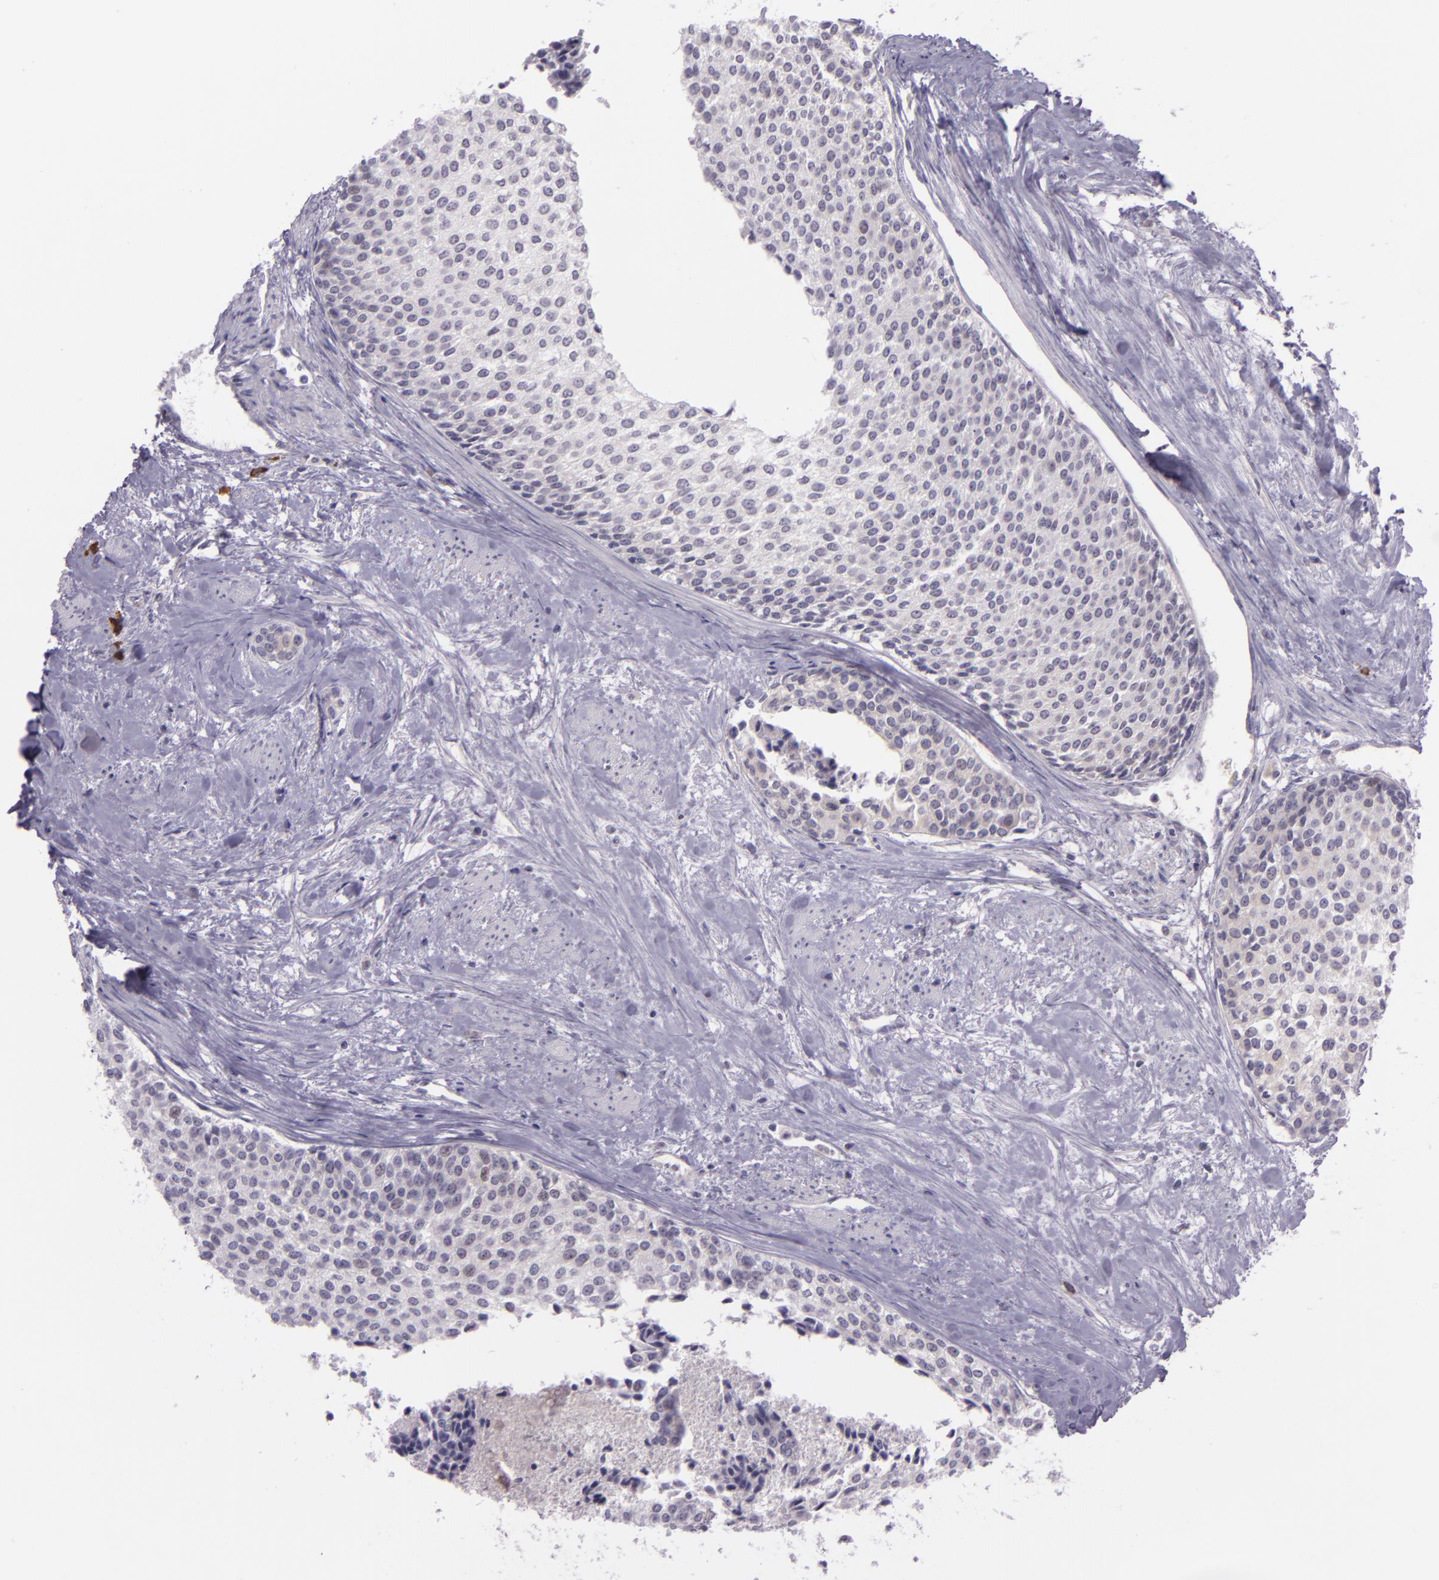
{"staining": {"intensity": "negative", "quantity": "none", "location": "none"}, "tissue": "urothelial cancer", "cell_type": "Tumor cells", "image_type": "cancer", "snomed": [{"axis": "morphology", "description": "Urothelial carcinoma, Low grade"}, {"axis": "topography", "description": "Urinary bladder"}], "caption": "This is an IHC photomicrograph of urothelial cancer. There is no staining in tumor cells.", "gene": "CHEK2", "patient": {"sex": "female", "age": 73}}